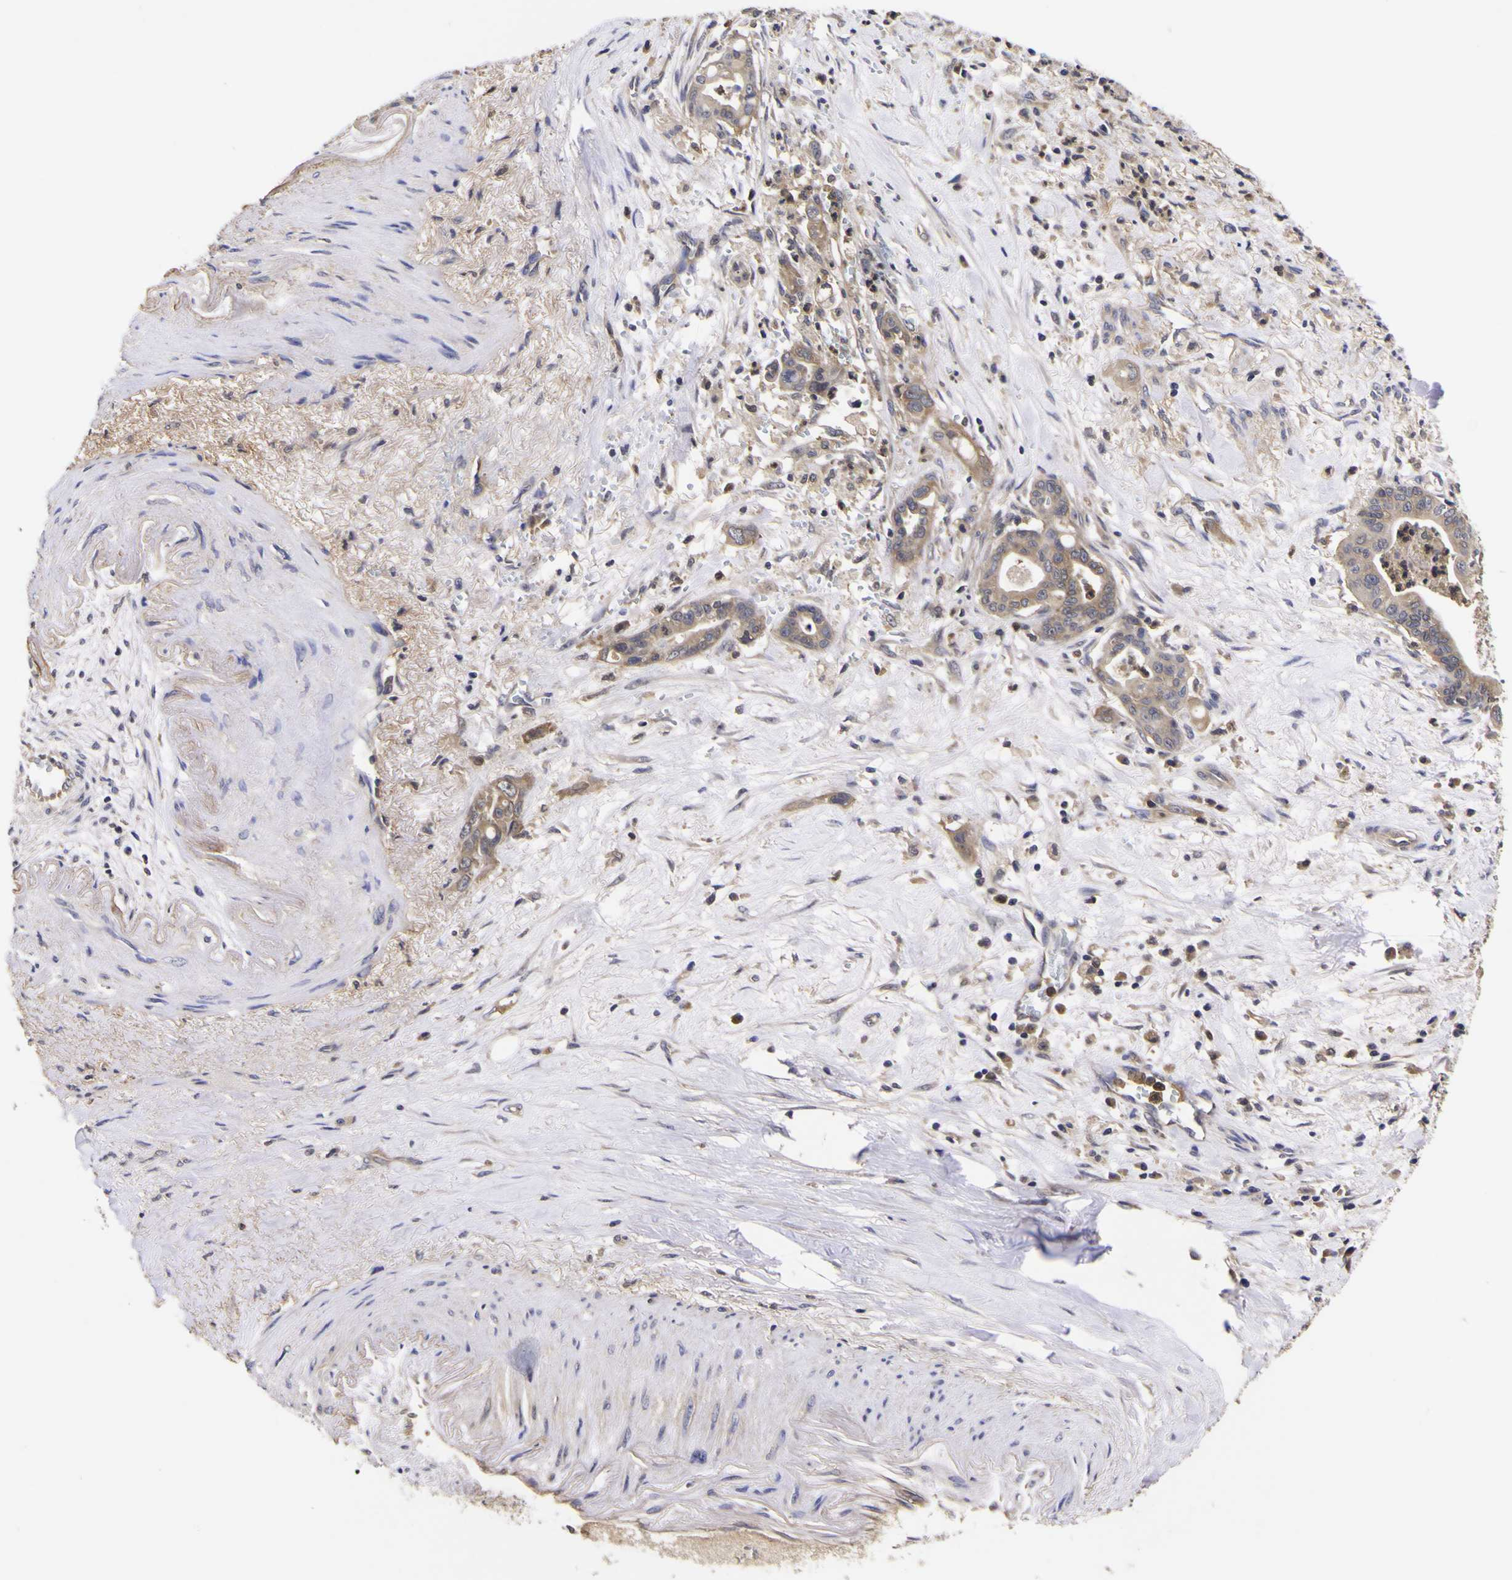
{"staining": {"intensity": "weak", "quantity": ">75%", "location": "cytoplasmic/membranous"}, "tissue": "pancreatic cancer", "cell_type": "Tumor cells", "image_type": "cancer", "snomed": [{"axis": "morphology", "description": "Adenocarcinoma, NOS"}, {"axis": "topography", "description": "Pancreas"}], "caption": "IHC photomicrograph of human pancreatic cancer stained for a protein (brown), which shows low levels of weak cytoplasmic/membranous expression in approximately >75% of tumor cells.", "gene": "MAPK14", "patient": {"sex": "male", "age": 70}}